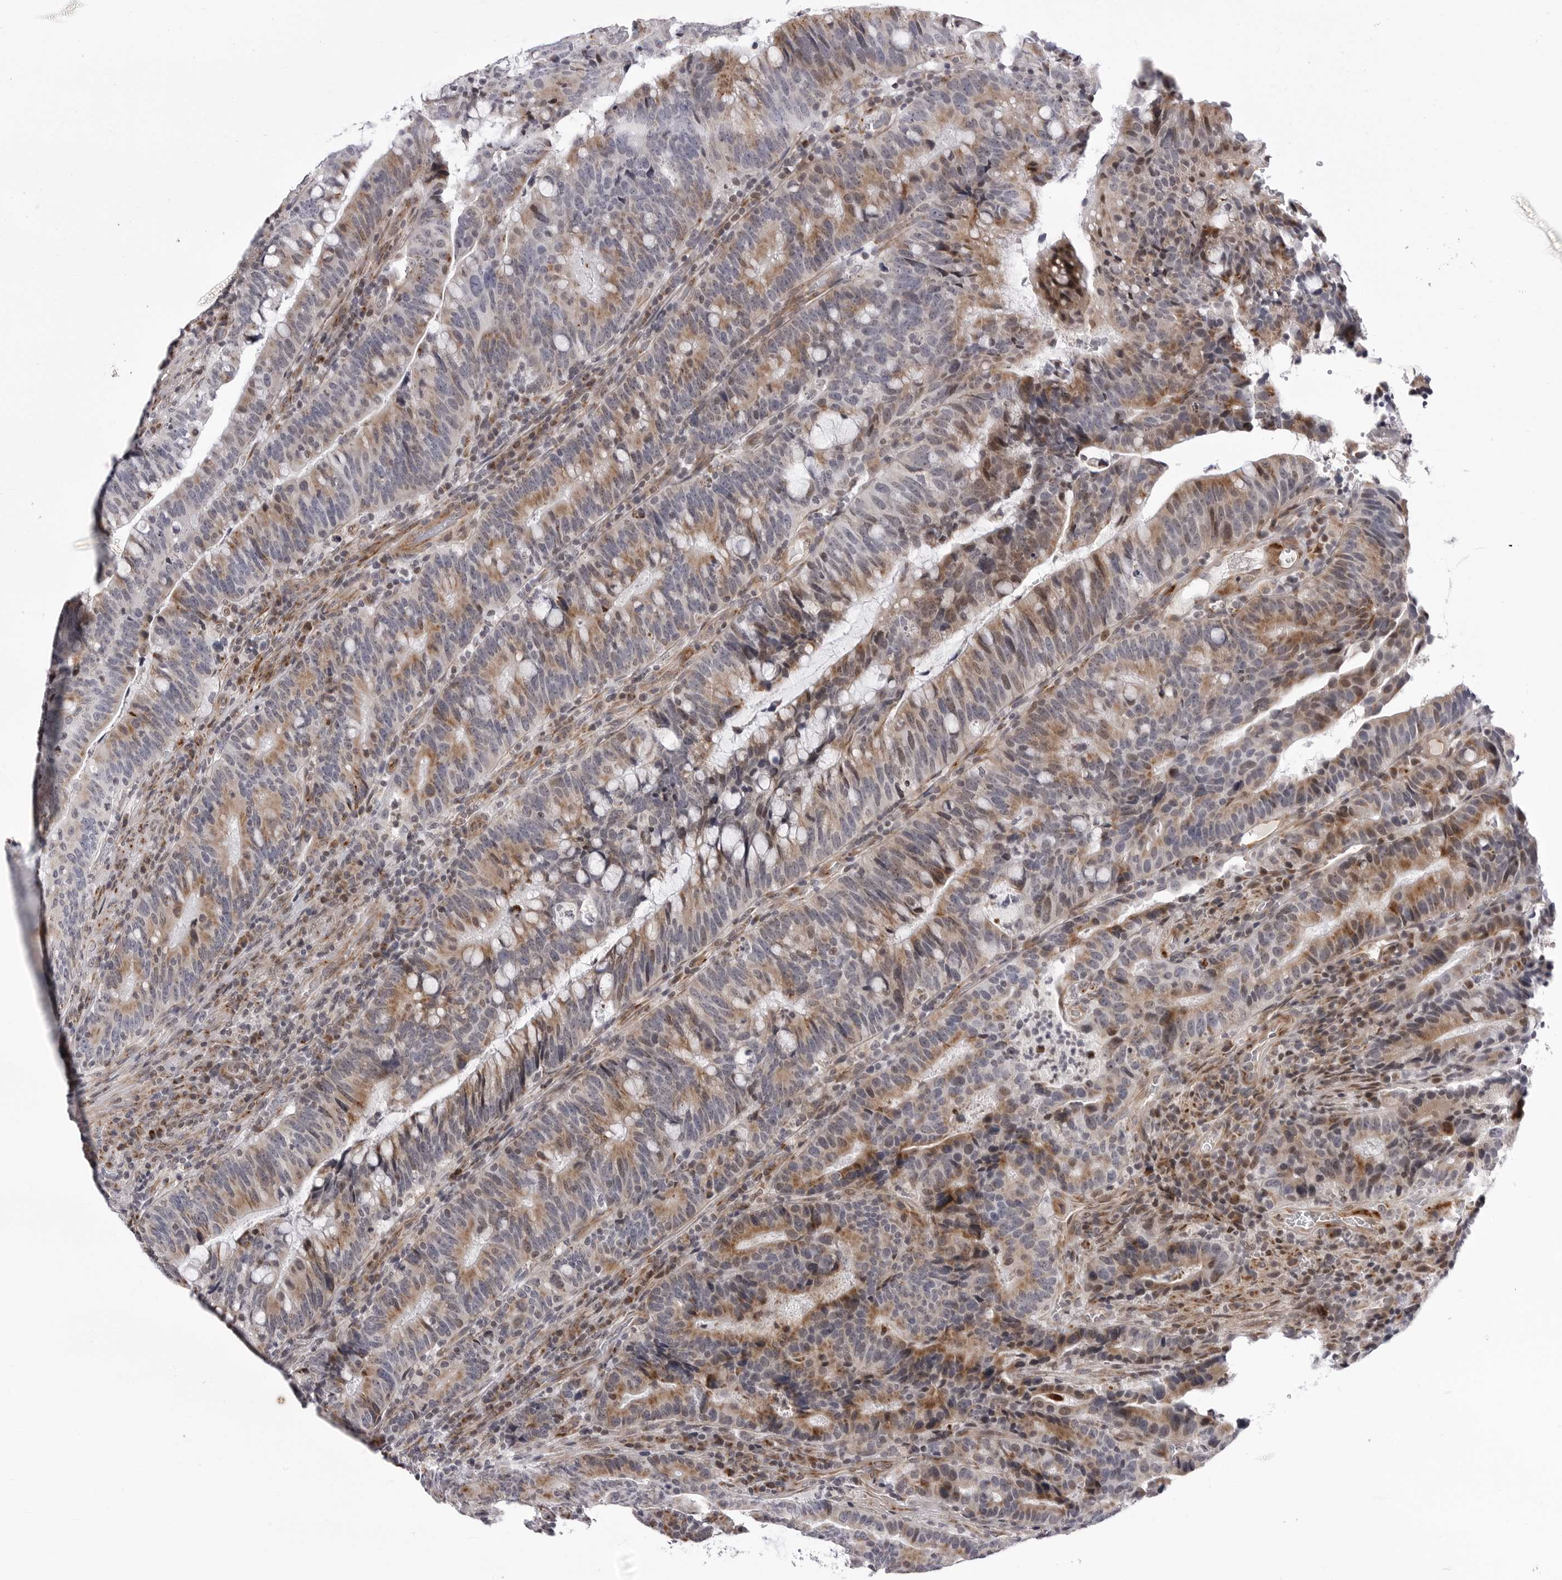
{"staining": {"intensity": "moderate", "quantity": ">75%", "location": "cytoplasmic/membranous"}, "tissue": "colorectal cancer", "cell_type": "Tumor cells", "image_type": "cancer", "snomed": [{"axis": "morphology", "description": "Adenocarcinoma, NOS"}, {"axis": "topography", "description": "Colon"}], "caption": "A histopathology image of colorectal cancer (adenocarcinoma) stained for a protein exhibits moderate cytoplasmic/membranous brown staining in tumor cells. The staining was performed using DAB to visualize the protein expression in brown, while the nuclei were stained in blue with hematoxylin (Magnification: 20x).", "gene": "CDK20", "patient": {"sex": "female", "age": 66}}